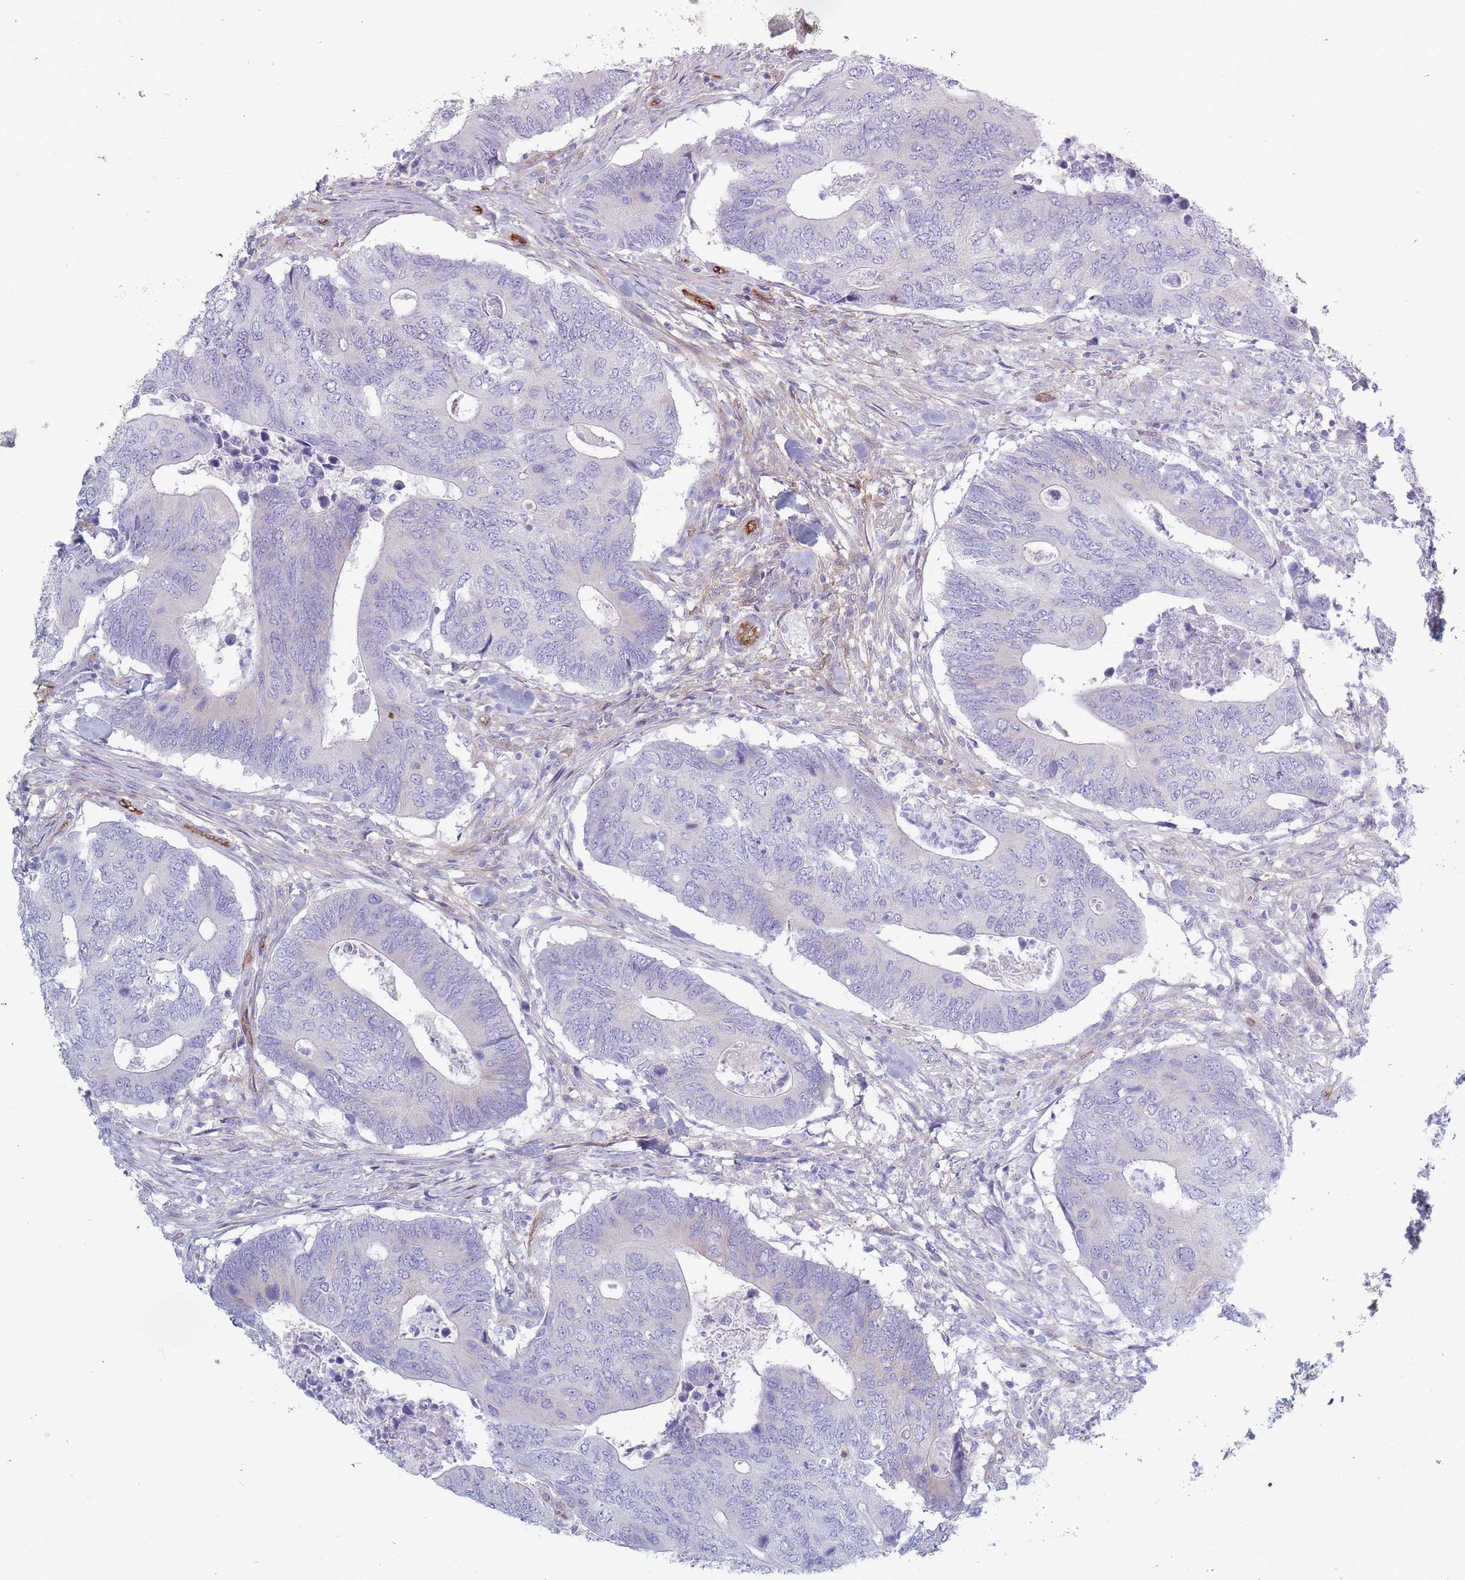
{"staining": {"intensity": "negative", "quantity": "none", "location": "none"}, "tissue": "colorectal cancer", "cell_type": "Tumor cells", "image_type": "cancer", "snomed": [{"axis": "morphology", "description": "Adenocarcinoma, NOS"}, {"axis": "topography", "description": "Colon"}], "caption": "Tumor cells show no significant protein expression in colorectal adenocarcinoma.", "gene": "PLPP1", "patient": {"sex": "male", "age": 87}}